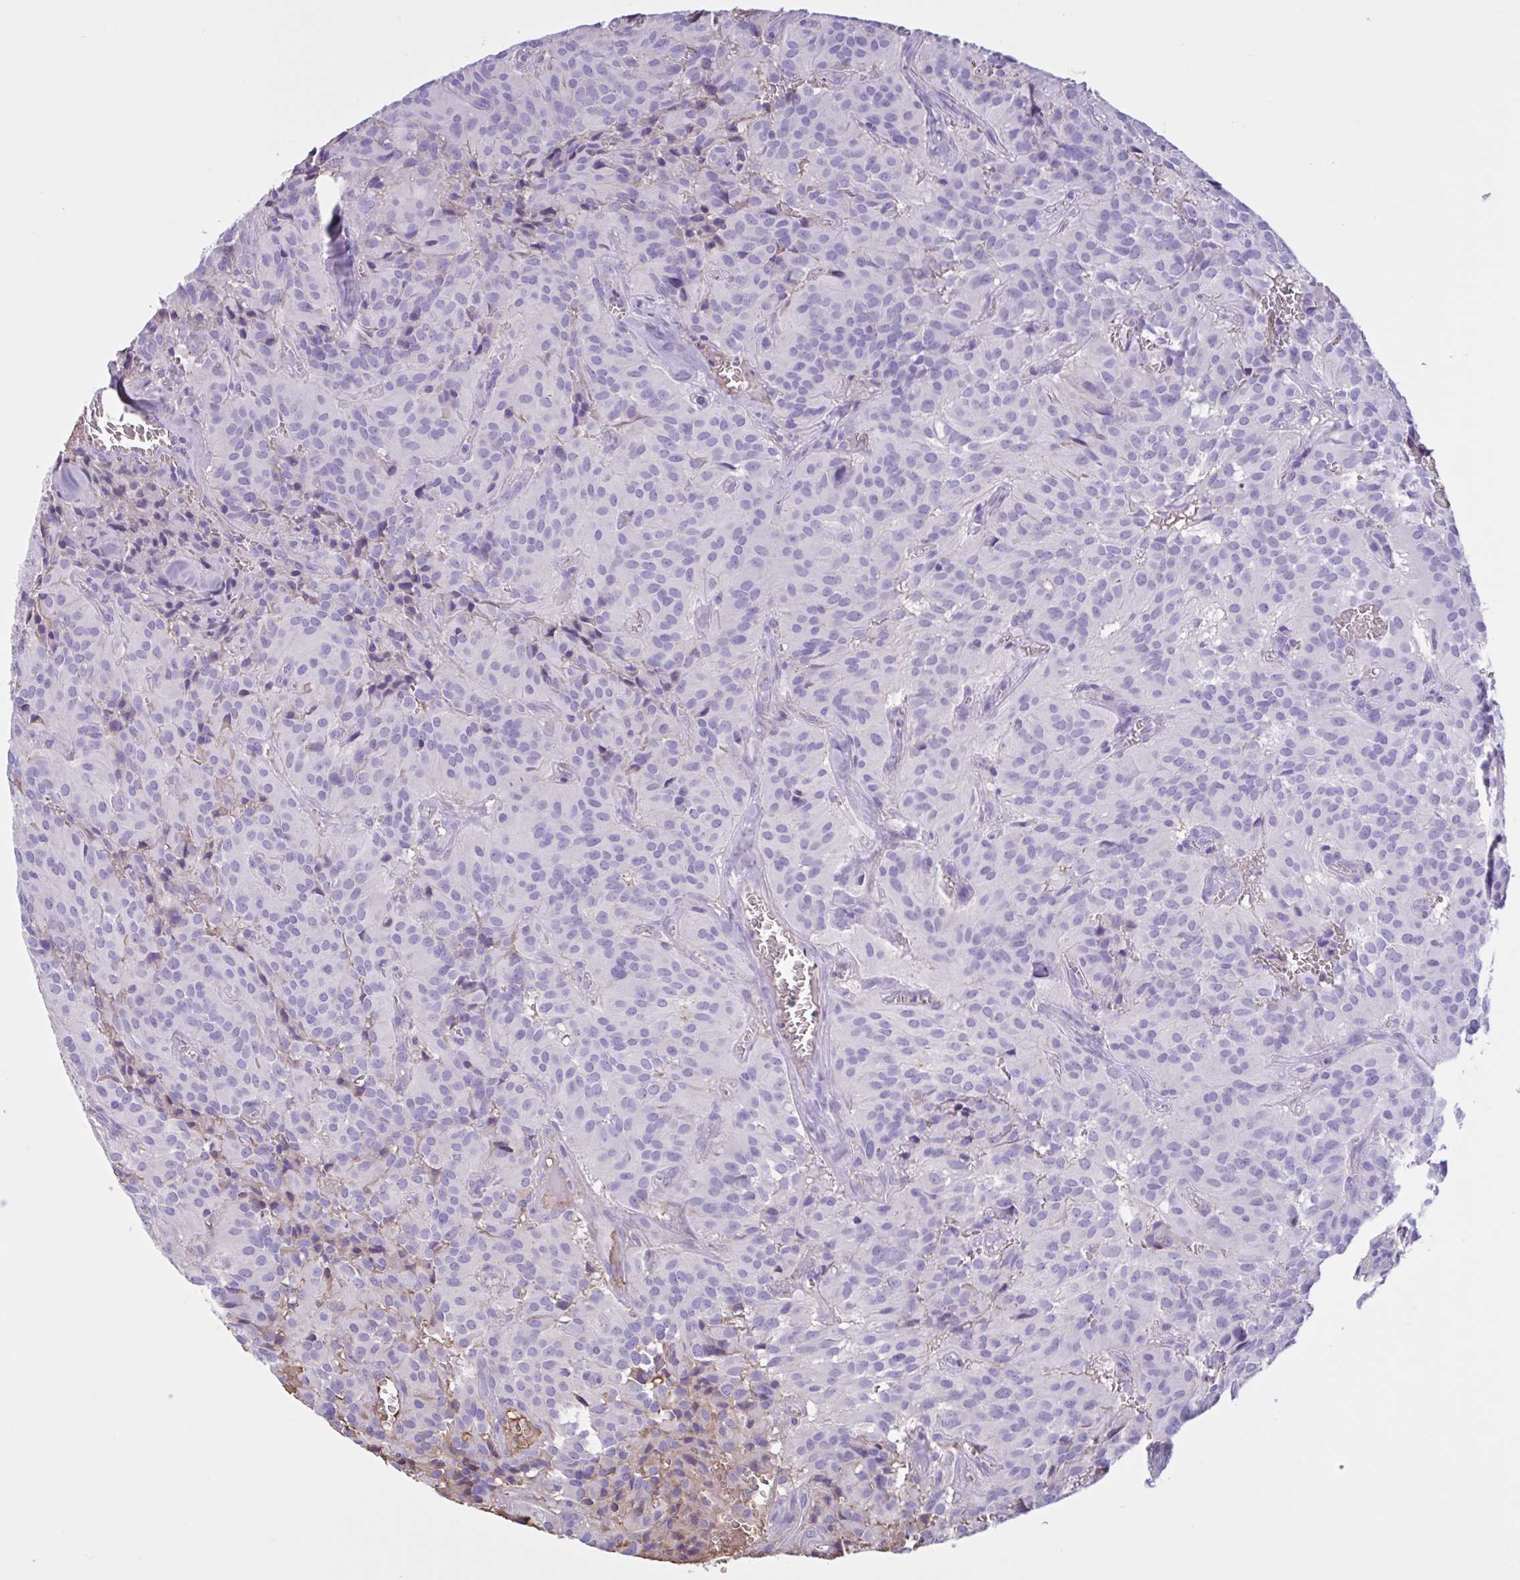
{"staining": {"intensity": "negative", "quantity": "none", "location": "none"}, "tissue": "glioma", "cell_type": "Tumor cells", "image_type": "cancer", "snomed": [{"axis": "morphology", "description": "Glioma, malignant, Low grade"}, {"axis": "topography", "description": "Brain"}], "caption": "Glioma was stained to show a protein in brown. There is no significant positivity in tumor cells.", "gene": "LARGE2", "patient": {"sex": "male", "age": 42}}